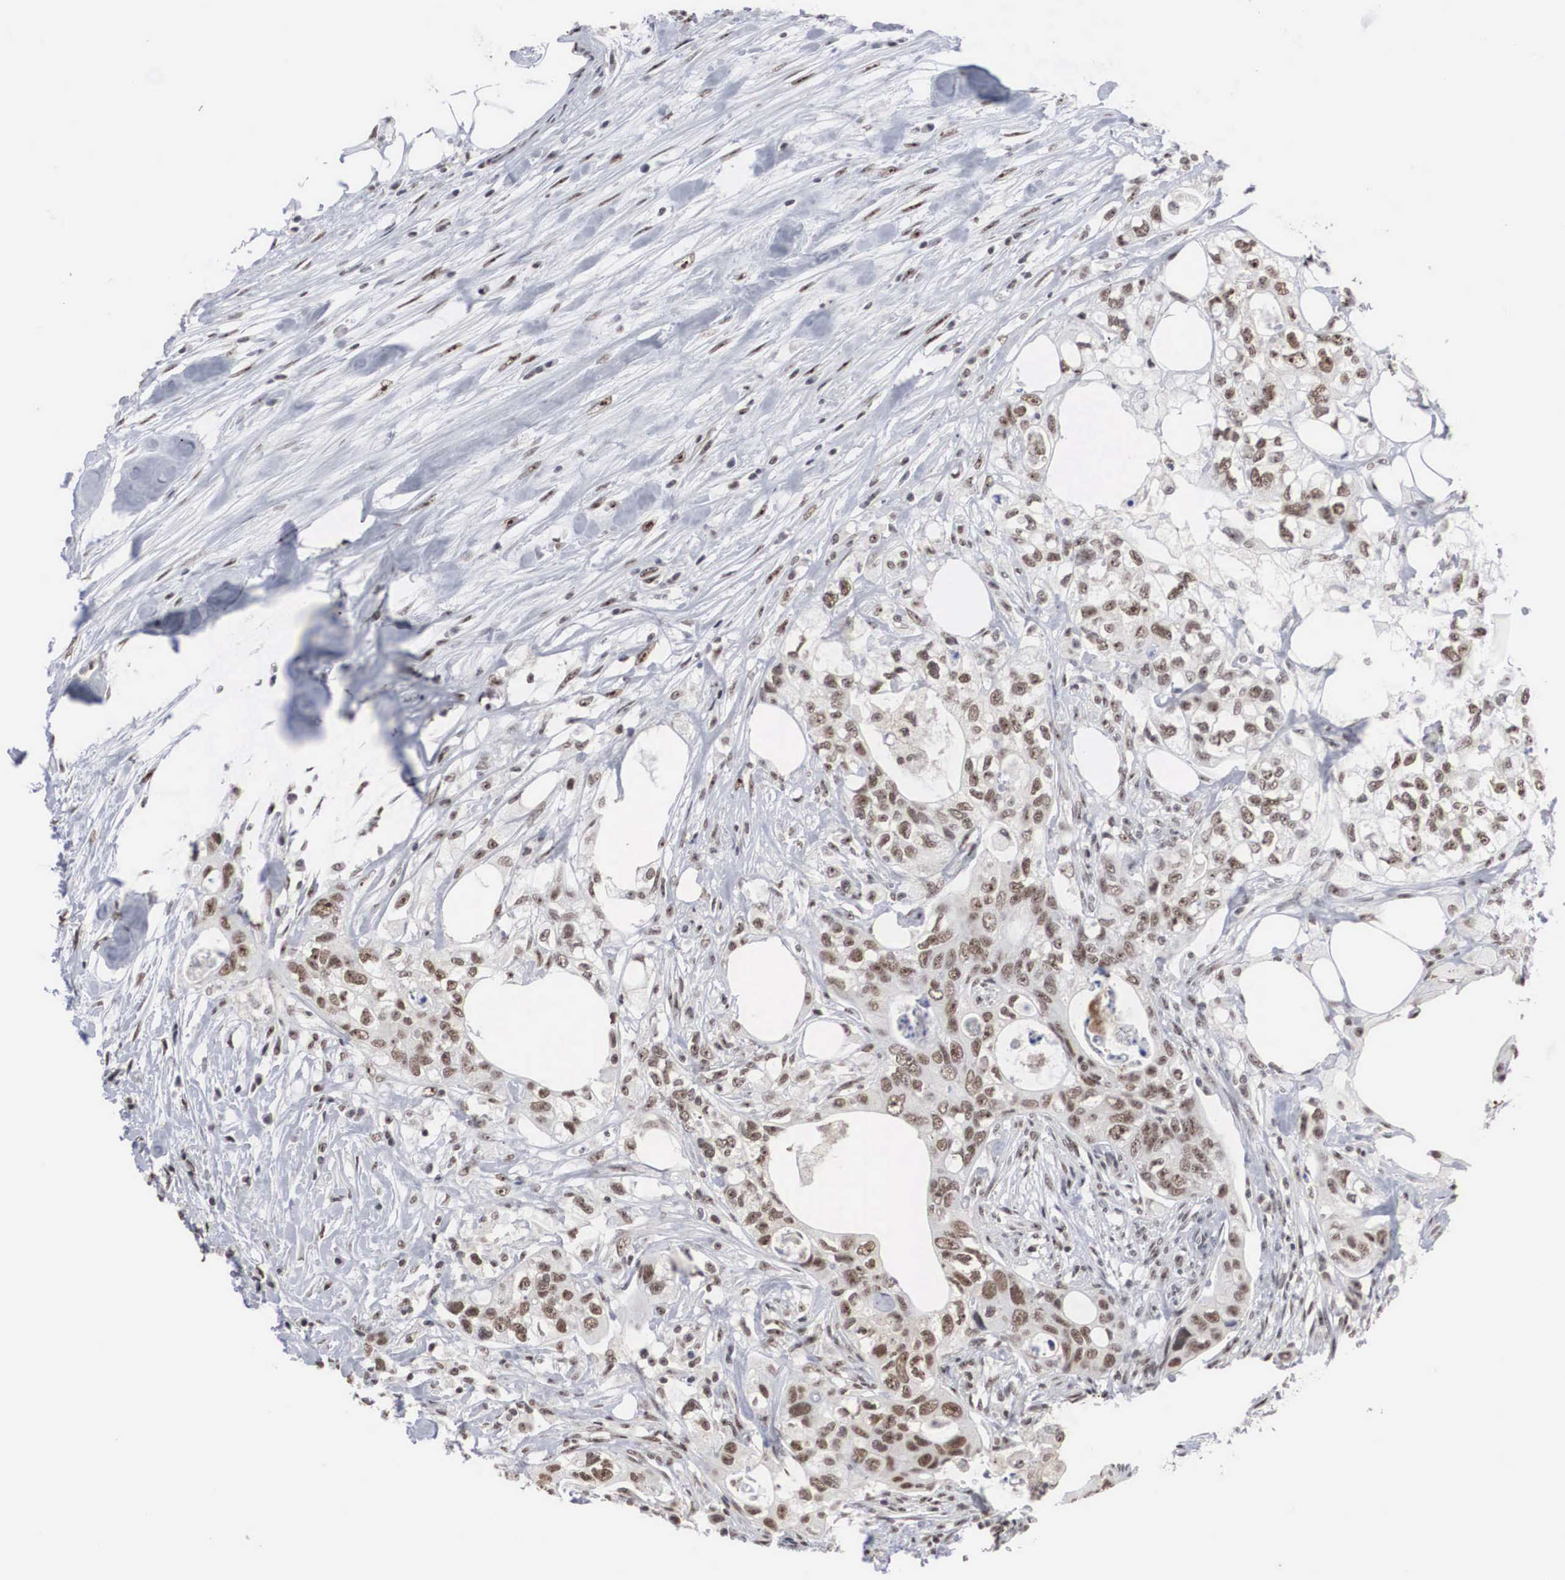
{"staining": {"intensity": "moderate", "quantity": ">75%", "location": "nuclear"}, "tissue": "colorectal cancer", "cell_type": "Tumor cells", "image_type": "cancer", "snomed": [{"axis": "morphology", "description": "Adenocarcinoma, NOS"}, {"axis": "topography", "description": "Rectum"}], "caption": "Brown immunohistochemical staining in human colorectal cancer (adenocarcinoma) shows moderate nuclear positivity in approximately >75% of tumor cells.", "gene": "AUTS2", "patient": {"sex": "female", "age": 57}}